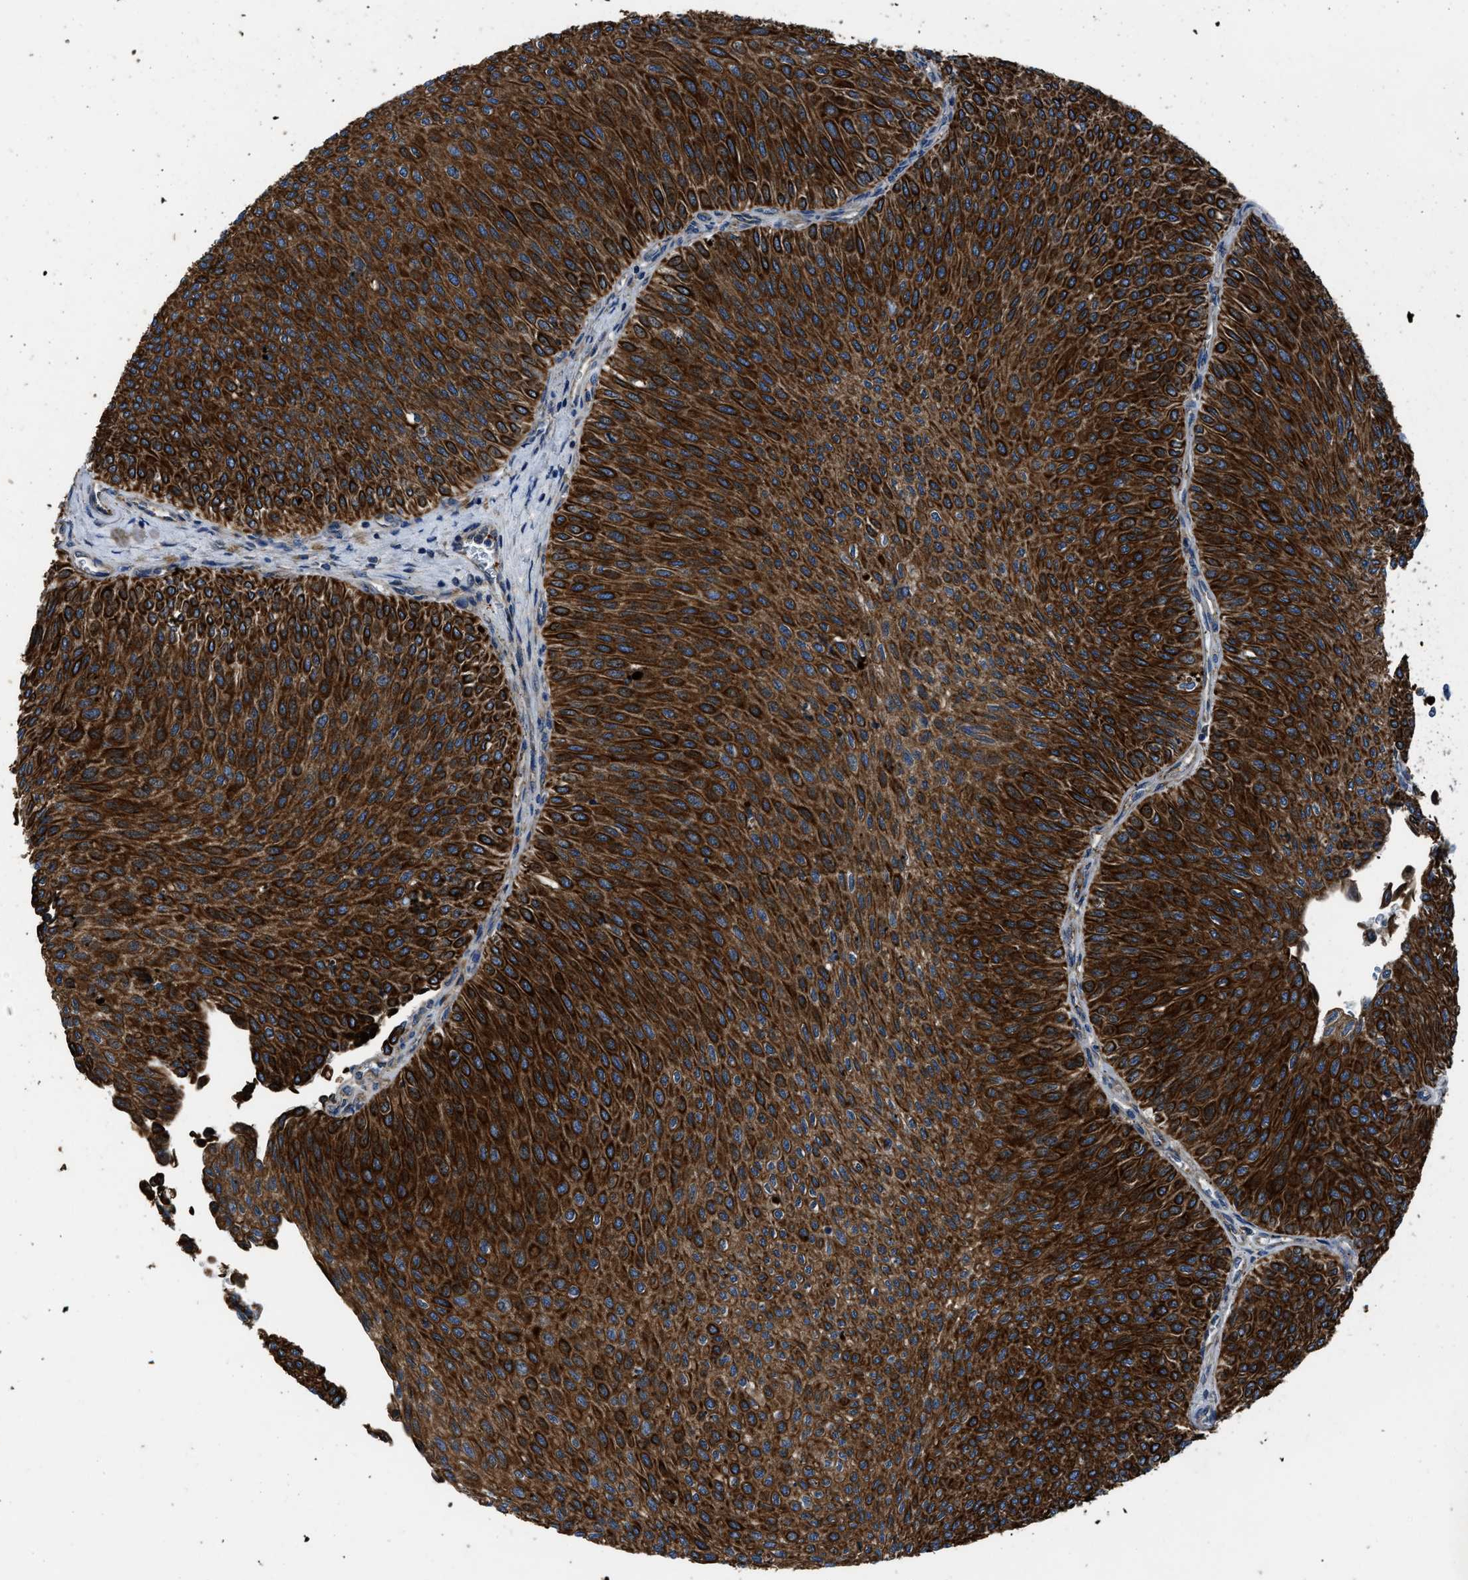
{"staining": {"intensity": "strong", "quantity": ">75%", "location": "cytoplasmic/membranous"}, "tissue": "urothelial cancer", "cell_type": "Tumor cells", "image_type": "cancer", "snomed": [{"axis": "morphology", "description": "Urothelial carcinoma, Low grade"}, {"axis": "topography", "description": "Urinary bladder"}], "caption": "Immunohistochemical staining of human urothelial cancer displays strong cytoplasmic/membranous protein positivity in about >75% of tumor cells.", "gene": "ERC1", "patient": {"sex": "male", "age": 78}}